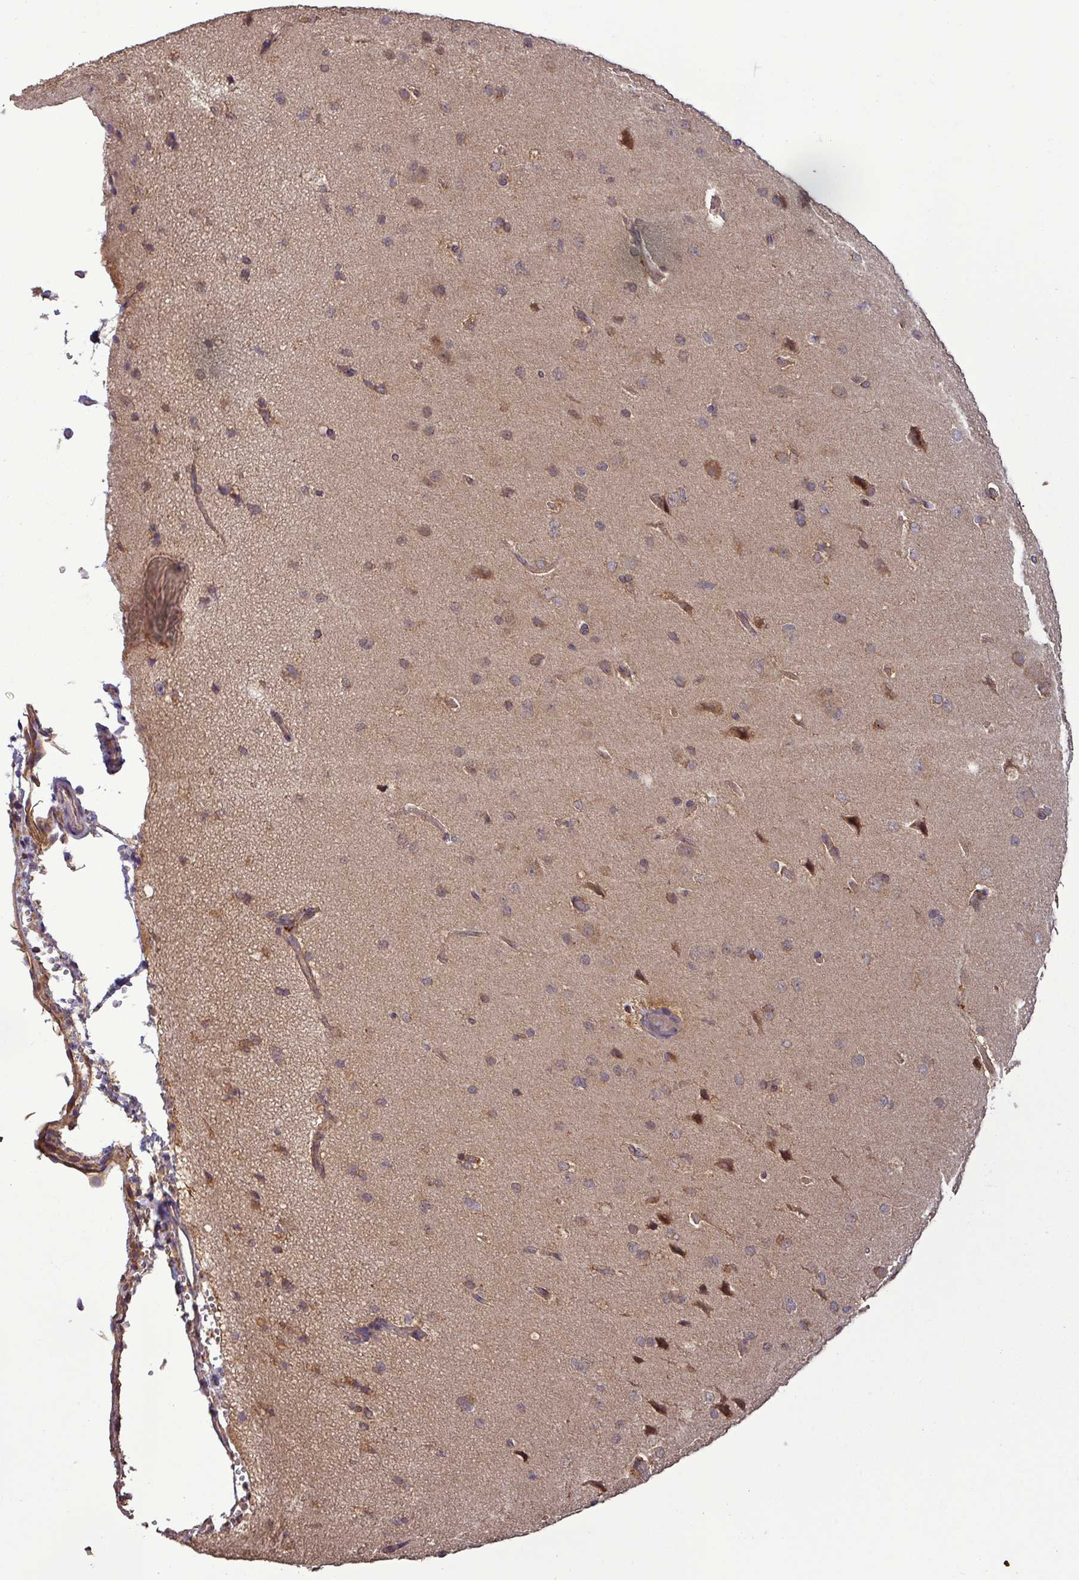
{"staining": {"intensity": "moderate", "quantity": ">75%", "location": "cytoplasmic/membranous"}, "tissue": "cerebral cortex", "cell_type": "Endothelial cells", "image_type": "normal", "snomed": [{"axis": "morphology", "description": "Normal tissue, NOS"}, {"axis": "topography", "description": "Cerebral cortex"}], "caption": "IHC (DAB (3,3'-diaminobenzidine)) staining of unremarkable human cerebral cortex displays moderate cytoplasmic/membranous protein expression in about >75% of endothelial cells.", "gene": "NT5C3A", "patient": {"sex": "male", "age": 62}}